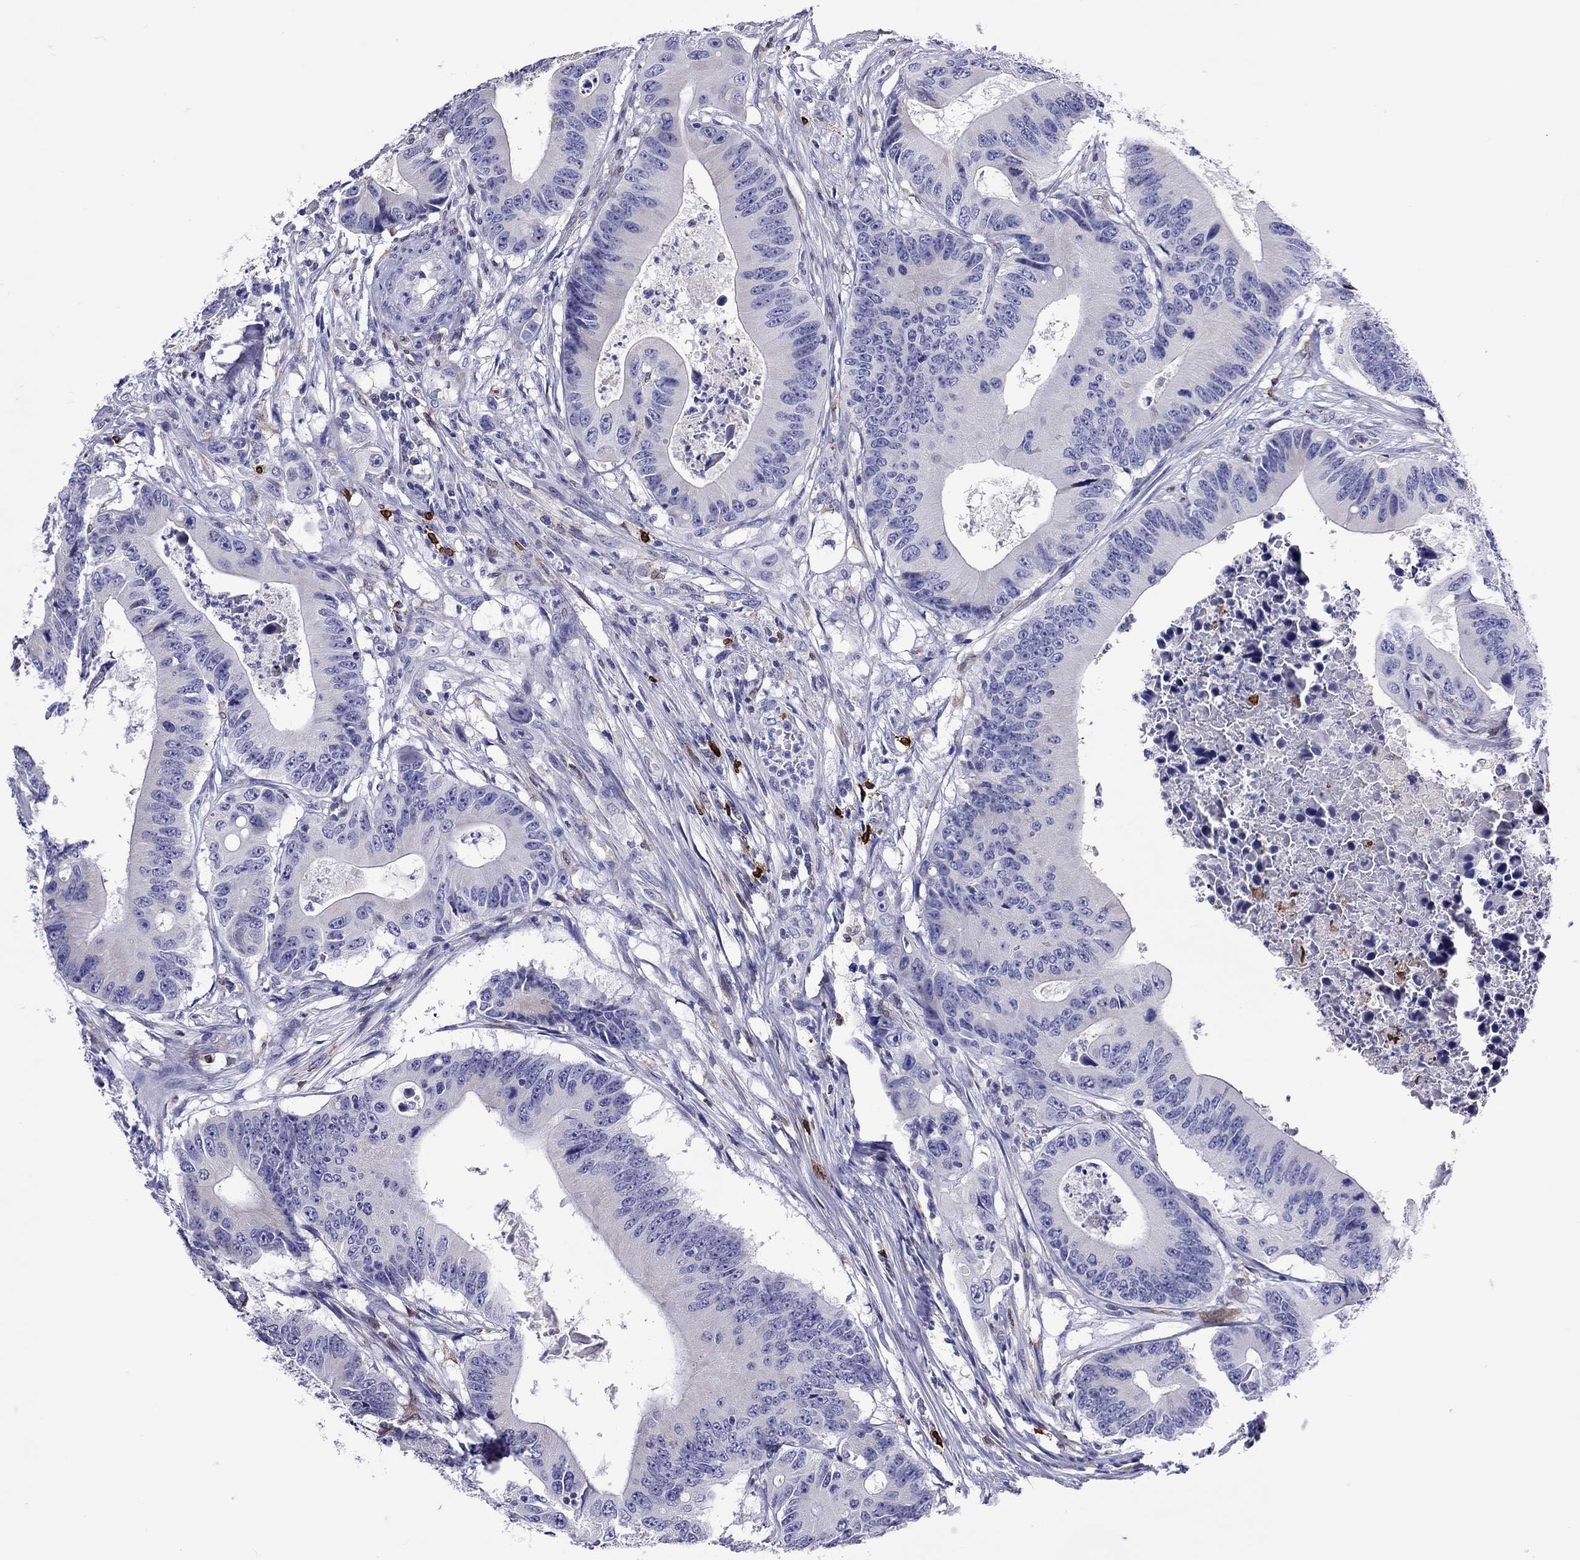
{"staining": {"intensity": "negative", "quantity": "none", "location": "none"}, "tissue": "colorectal cancer", "cell_type": "Tumor cells", "image_type": "cancer", "snomed": [{"axis": "morphology", "description": "Adenocarcinoma, NOS"}, {"axis": "topography", "description": "Colon"}], "caption": "This micrograph is of adenocarcinoma (colorectal) stained with IHC to label a protein in brown with the nuclei are counter-stained blue. There is no expression in tumor cells.", "gene": "ADORA2A", "patient": {"sex": "female", "age": 90}}